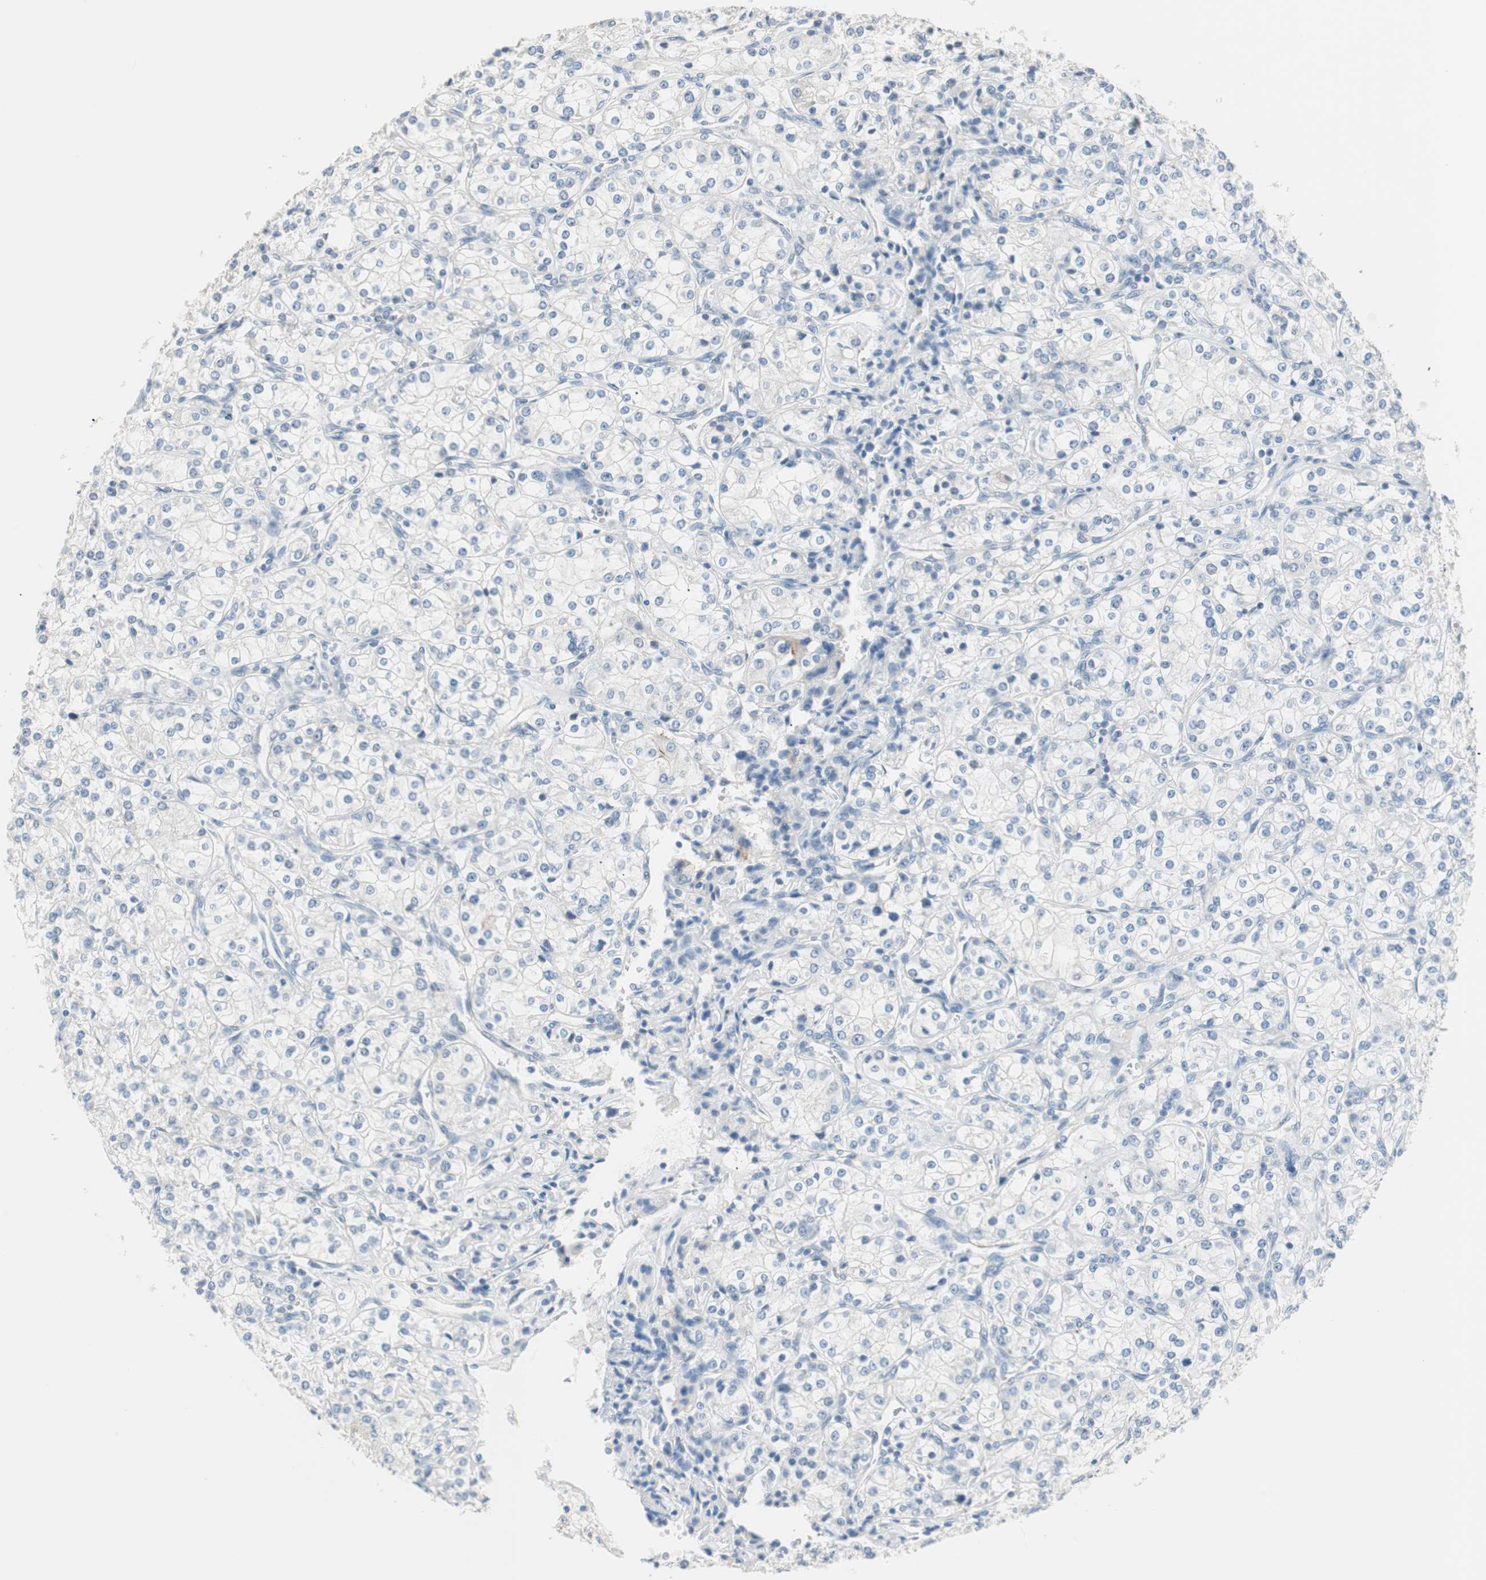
{"staining": {"intensity": "negative", "quantity": "none", "location": "none"}, "tissue": "renal cancer", "cell_type": "Tumor cells", "image_type": "cancer", "snomed": [{"axis": "morphology", "description": "Adenocarcinoma, NOS"}, {"axis": "topography", "description": "Kidney"}], "caption": "Tumor cells are negative for protein expression in human renal cancer.", "gene": "VIL1", "patient": {"sex": "male", "age": 77}}